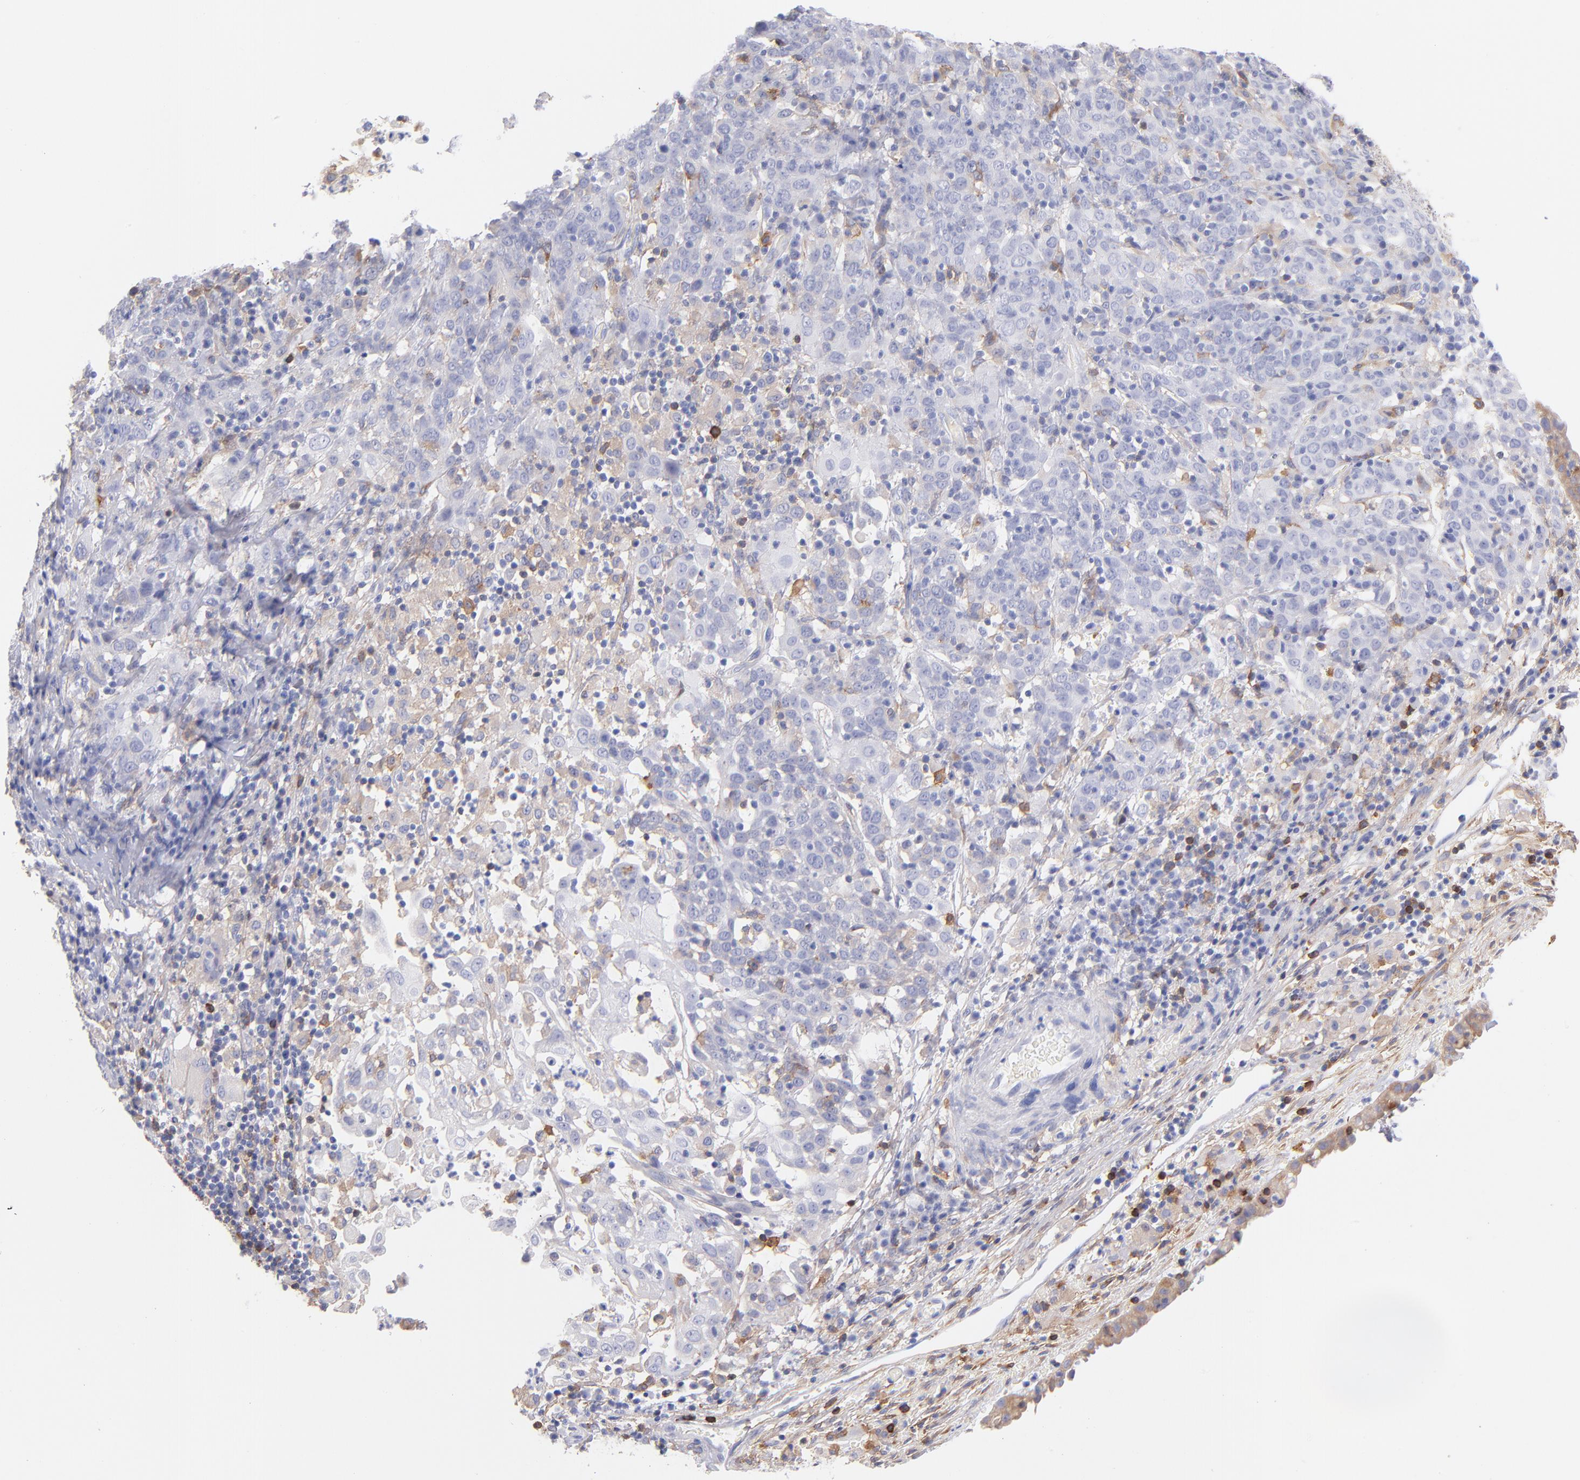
{"staining": {"intensity": "weak", "quantity": "<25%", "location": "cytoplasmic/membranous"}, "tissue": "cervical cancer", "cell_type": "Tumor cells", "image_type": "cancer", "snomed": [{"axis": "morphology", "description": "Normal tissue, NOS"}, {"axis": "morphology", "description": "Squamous cell carcinoma, NOS"}, {"axis": "topography", "description": "Cervix"}], "caption": "Tumor cells are negative for brown protein staining in cervical squamous cell carcinoma.", "gene": "PRKCA", "patient": {"sex": "female", "age": 67}}